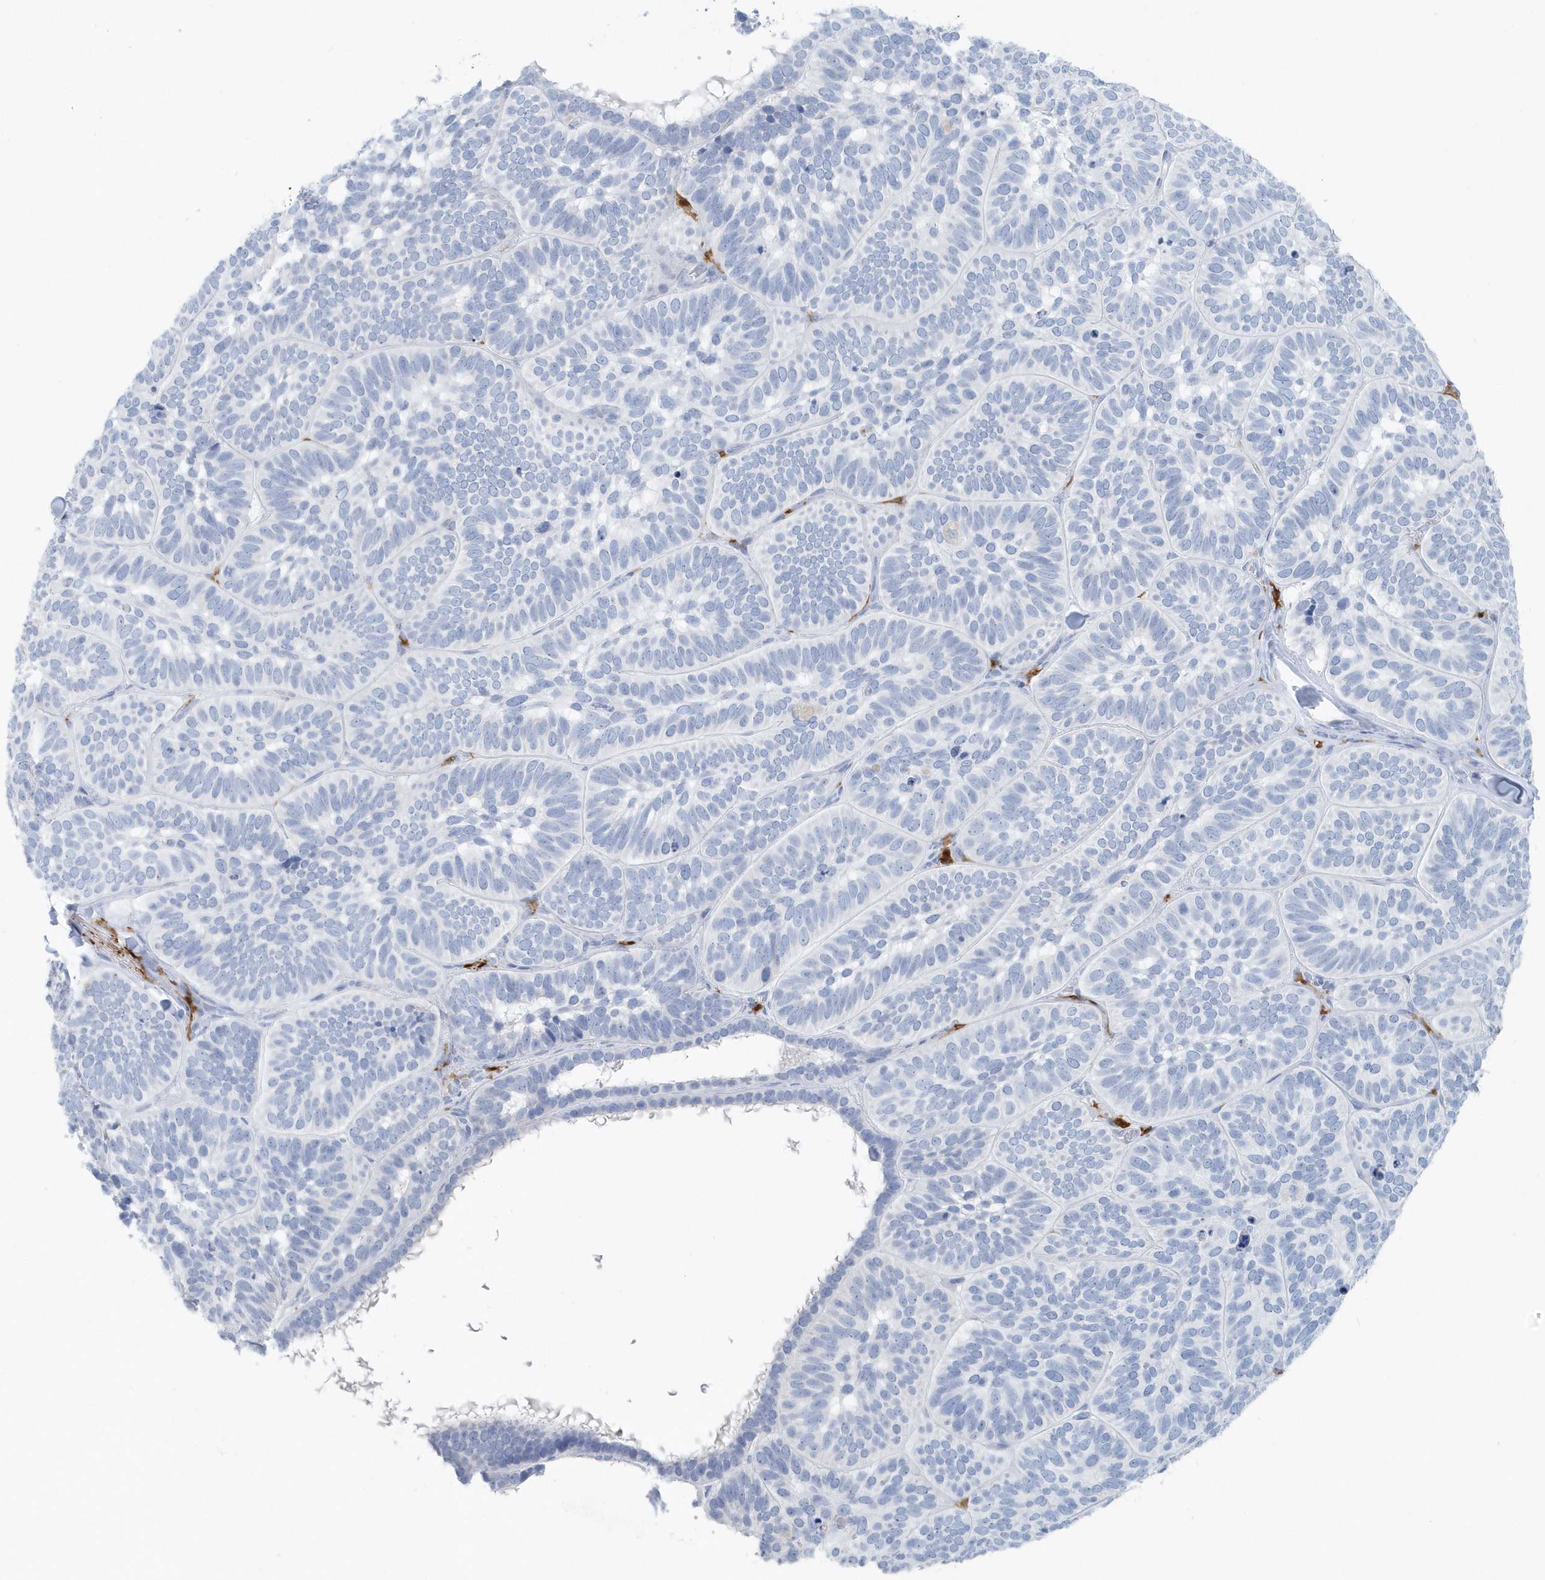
{"staining": {"intensity": "negative", "quantity": "none", "location": "none"}, "tissue": "skin cancer", "cell_type": "Tumor cells", "image_type": "cancer", "snomed": [{"axis": "morphology", "description": "Basal cell carcinoma"}, {"axis": "topography", "description": "Skin"}], "caption": "DAB (3,3'-diaminobenzidine) immunohistochemical staining of skin cancer reveals no significant positivity in tumor cells. (Immunohistochemistry (ihc), brightfield microscopy, high magnification).", "gene": "FAM98A", "patient": {"sex": "male", "age": 62}}